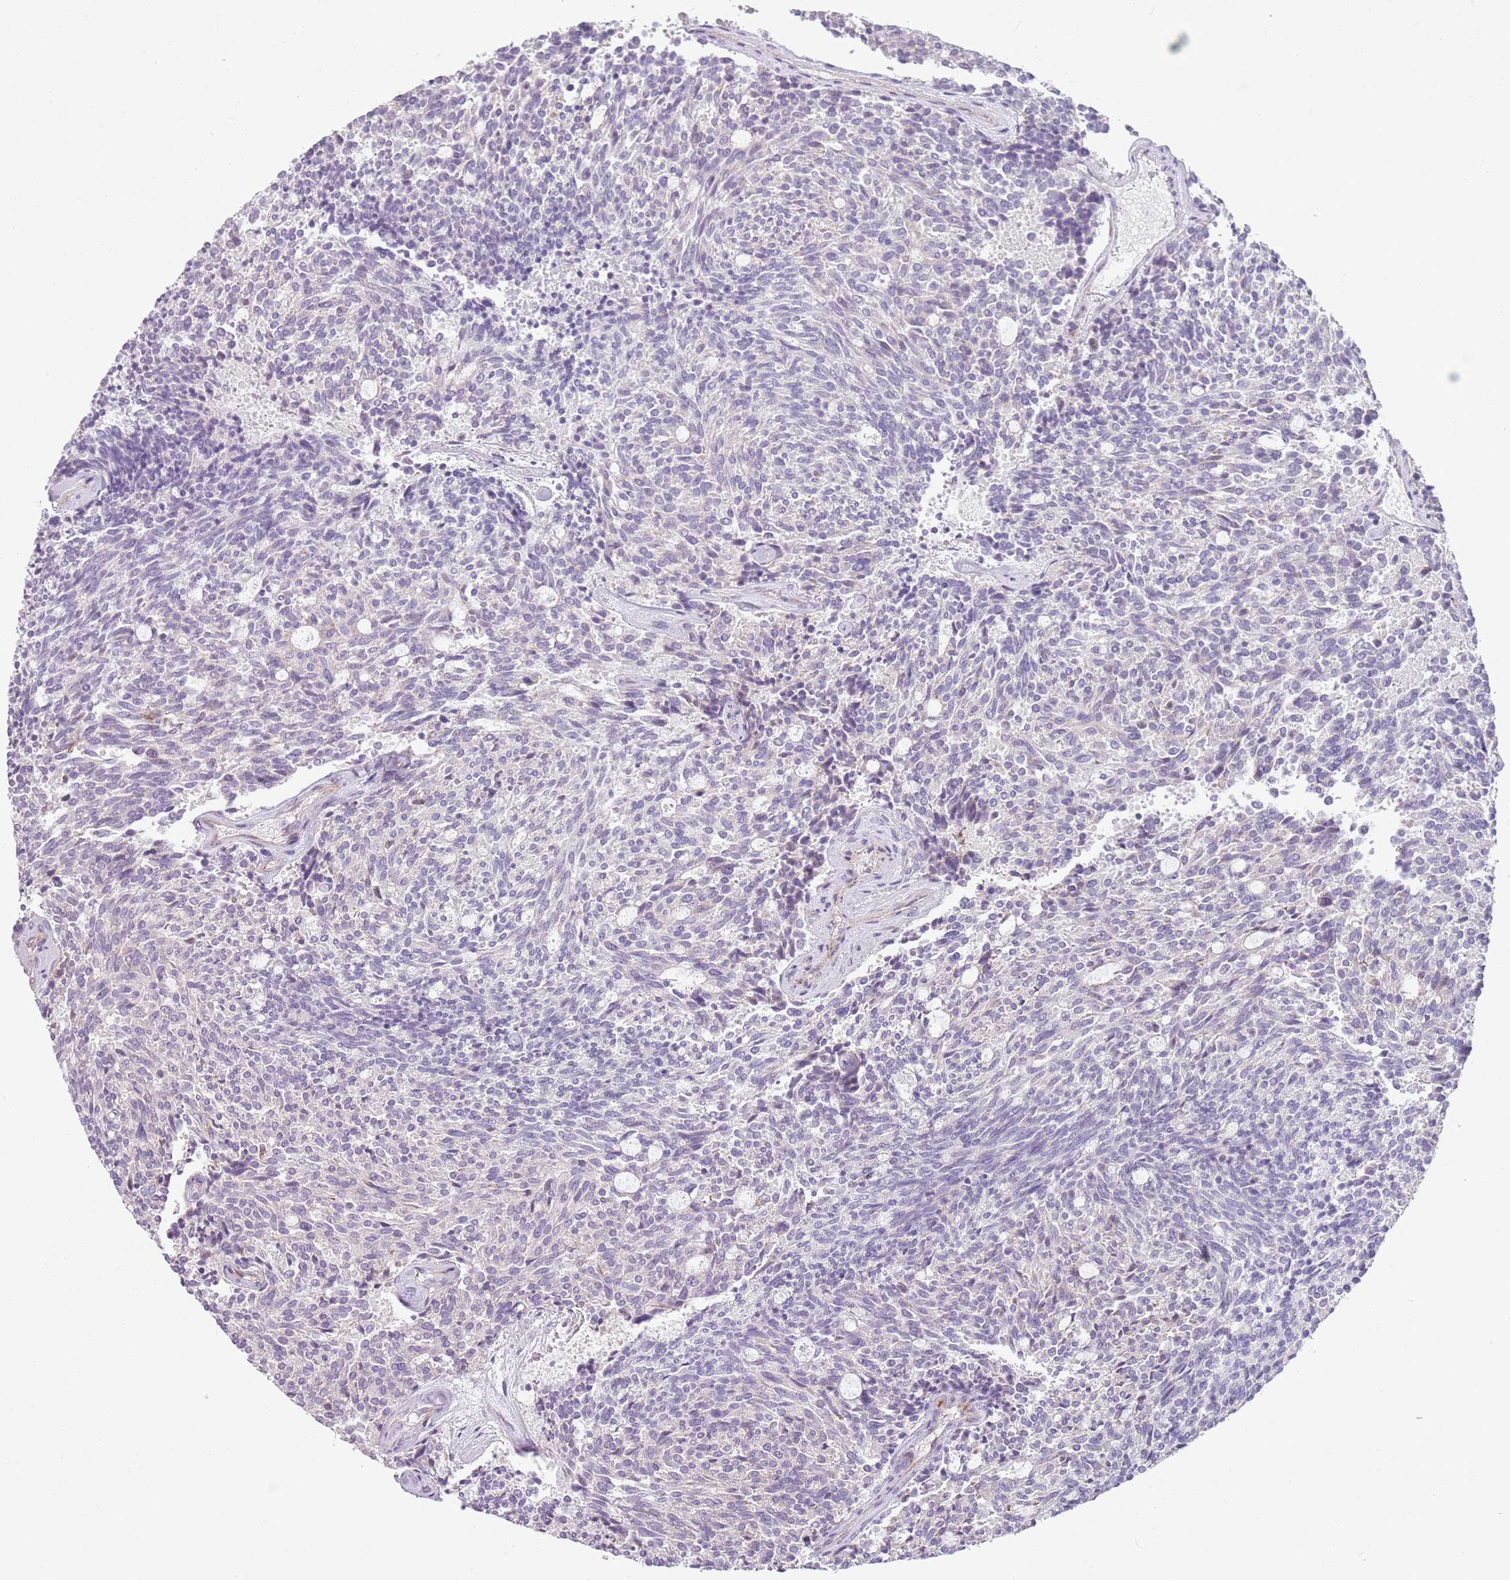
{"staining": {"intensity": "negative", "quantity": "none", "location": "none"}, "tissue": "carcinoid", "cell_type": "Tumor cells", "image_type": "cancer", "snomed": [{"axis": "morphology", "description": "Carcinoid, malignant, NOS"}, {"axis": "topography", "description": "Pancreas"}], "caption": "Immunohistochemistry of human carcinoid (malignant) shows no positivity in tumor cells.", "gene": "ZNF583", "patient": {"sex": "female", "age": 54}}